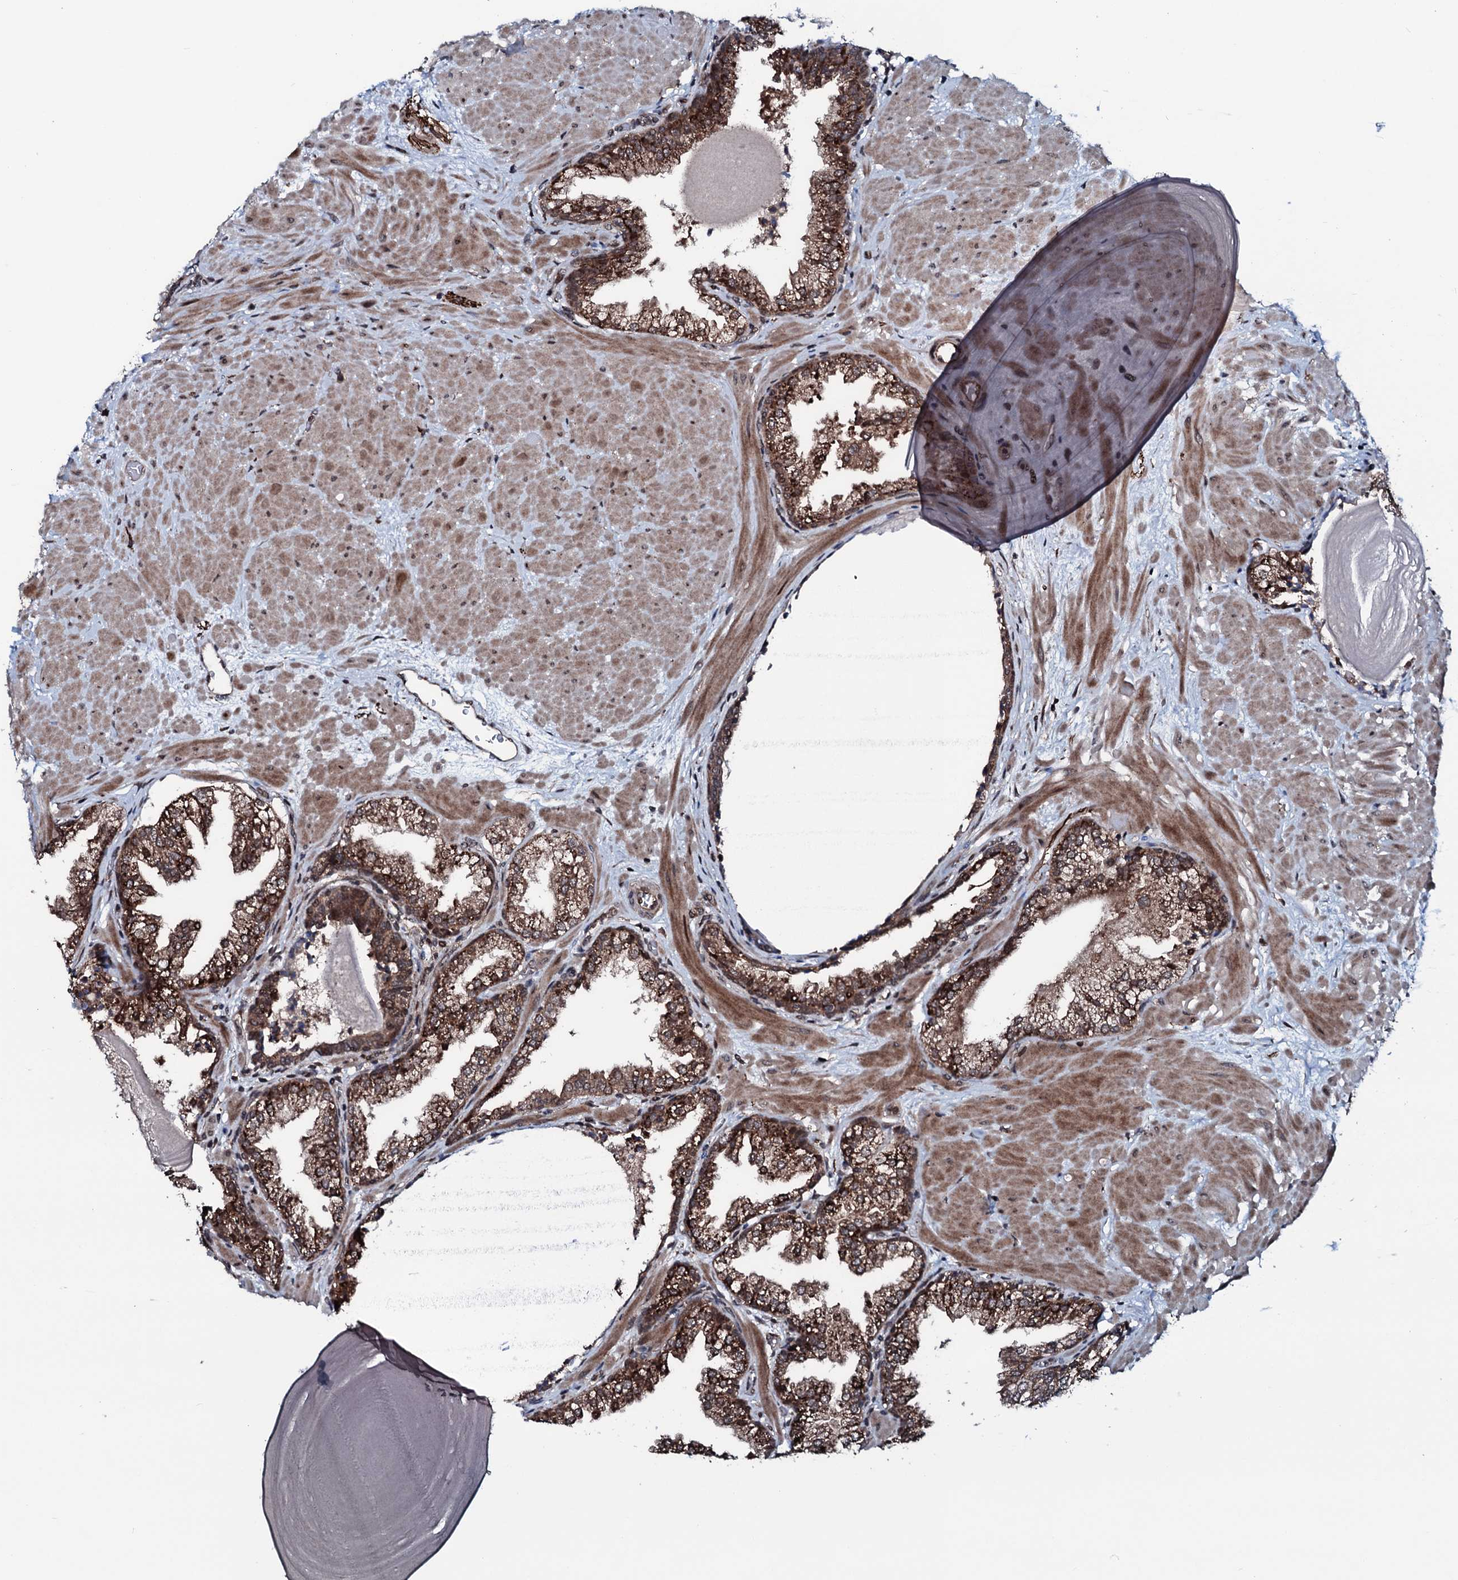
{"staining": {"intensity": "strong", "quantity": ">75%", "location": "cytoplasmic/membranous"}, "tissue": "prostate", "cell_type": "Glandular cells", "image_type": "normal", "snomed": [{"axis": "morphology", "description": "Normal tissue, NOS"}, {"axis": "topography", "description": "Prostate"}], "caption": "A photomicrograph of prostate stained for a protein demonstrates strong cytoplasmic/membranous brown staining in glandular cells. Immunohistochemistry (ihc) stains the protein of interest in brown and the nuclei are stained blue.", "gene": "OGFOD2", "patient": {"sex": "male", "age": 48}}